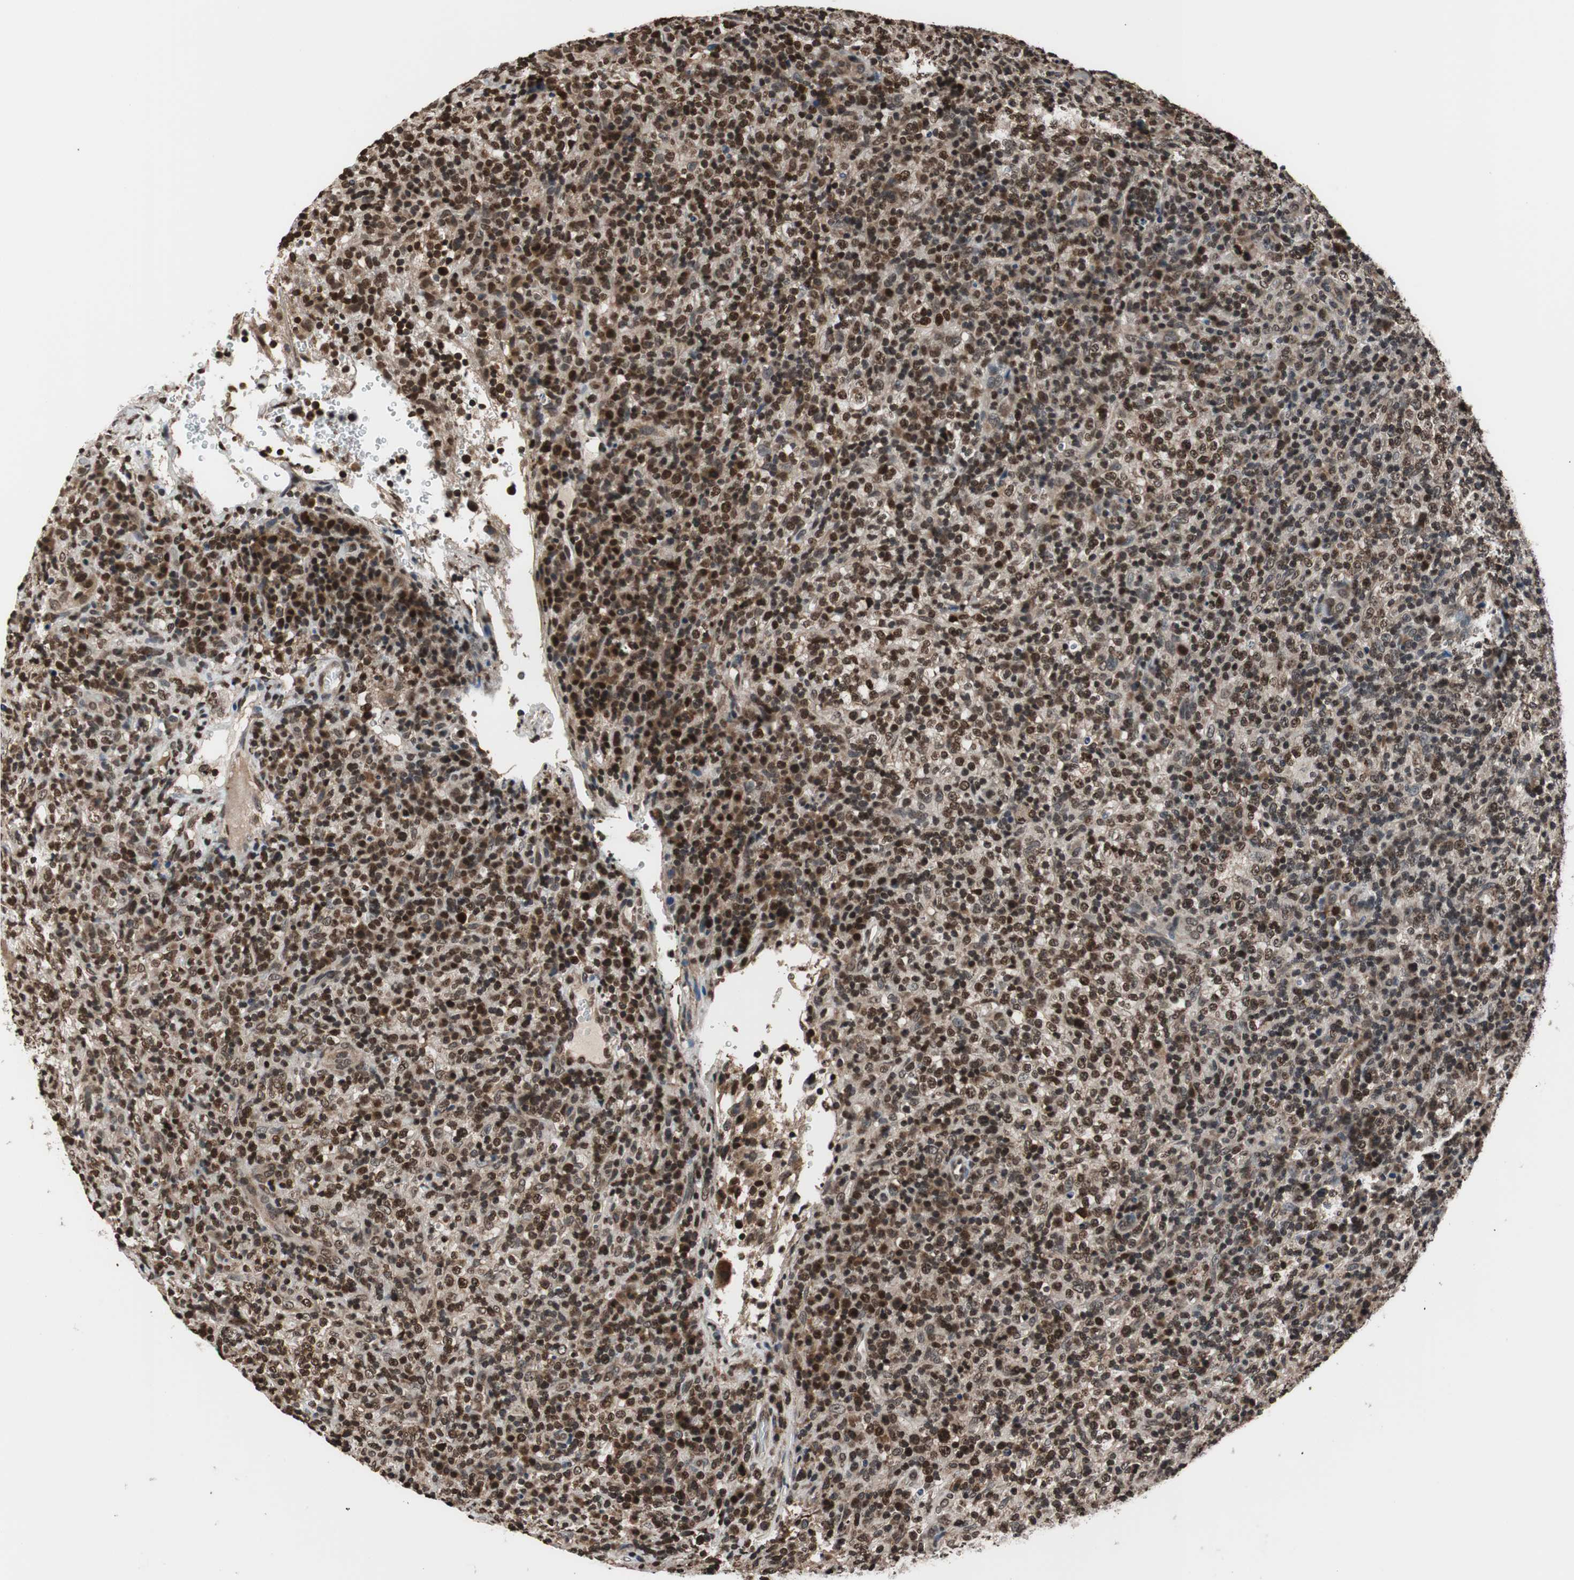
{"staining": {"intensity": "moderate", "quantity": ">75%", "location": "nuclear"}, "tissue": "lymphoma", "cell_type": "Tumor cells", "image_type": "cancer", "snomed": [{"axis": "morphology", "description": "Malignant lymphoma, non-Hodgkin's type, High grade"}, {"axis": "topography", "description": "Lymph node"}], "caption": "Immunohistochemistry histopathology image of human lymphoma stained for a protein (brown), which demonstrates medium levels of moderate nuclear staining in approximately >75% of tumor cells.", "gene": "RFC1", "patient": {"sex": "female", "age": 76}}